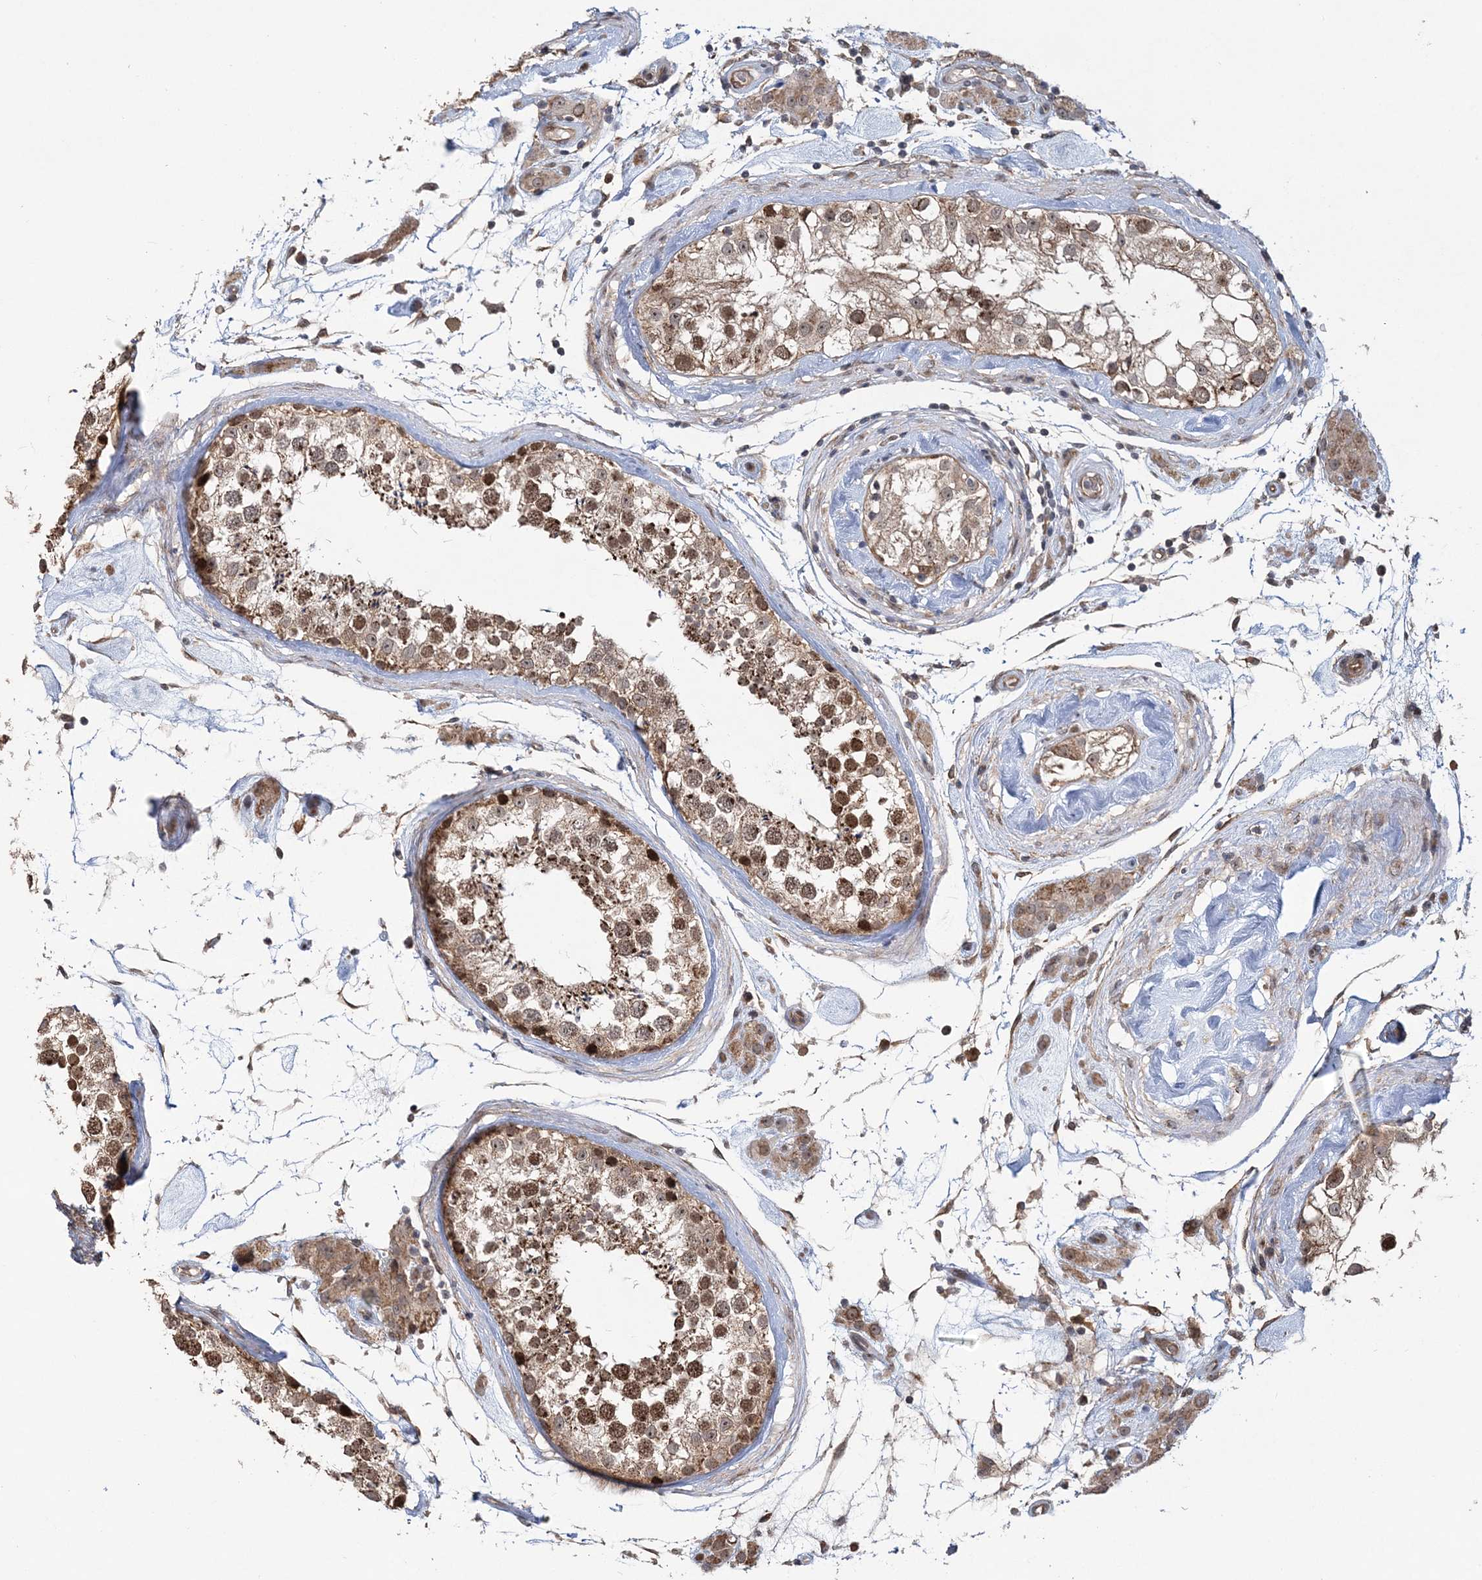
{"staining": {"intensity": "moderate", "quantity": ">75%", "location": "cytoplasmic/membranous,nuclear"}, "tissue": "testis", "cell_type": "Cells in seminiferous ducts", "image_type": "normal", "snomed": [{"axis": "morphology", "description": "Normal tissue, NOS"}, {"axis": "topography", "description": "Testis"}], "caption": "Protein expression analysis of unremarkable testis displays moderate cytoplasmic/membranous,nuclear staining in about >75% of cells in seminiferous ducts. (brown staining indicates protein expression, while blue staining denotes nuclei).", "gene": "KIF4A", "patient": {"sex": "male", "age": 46}}